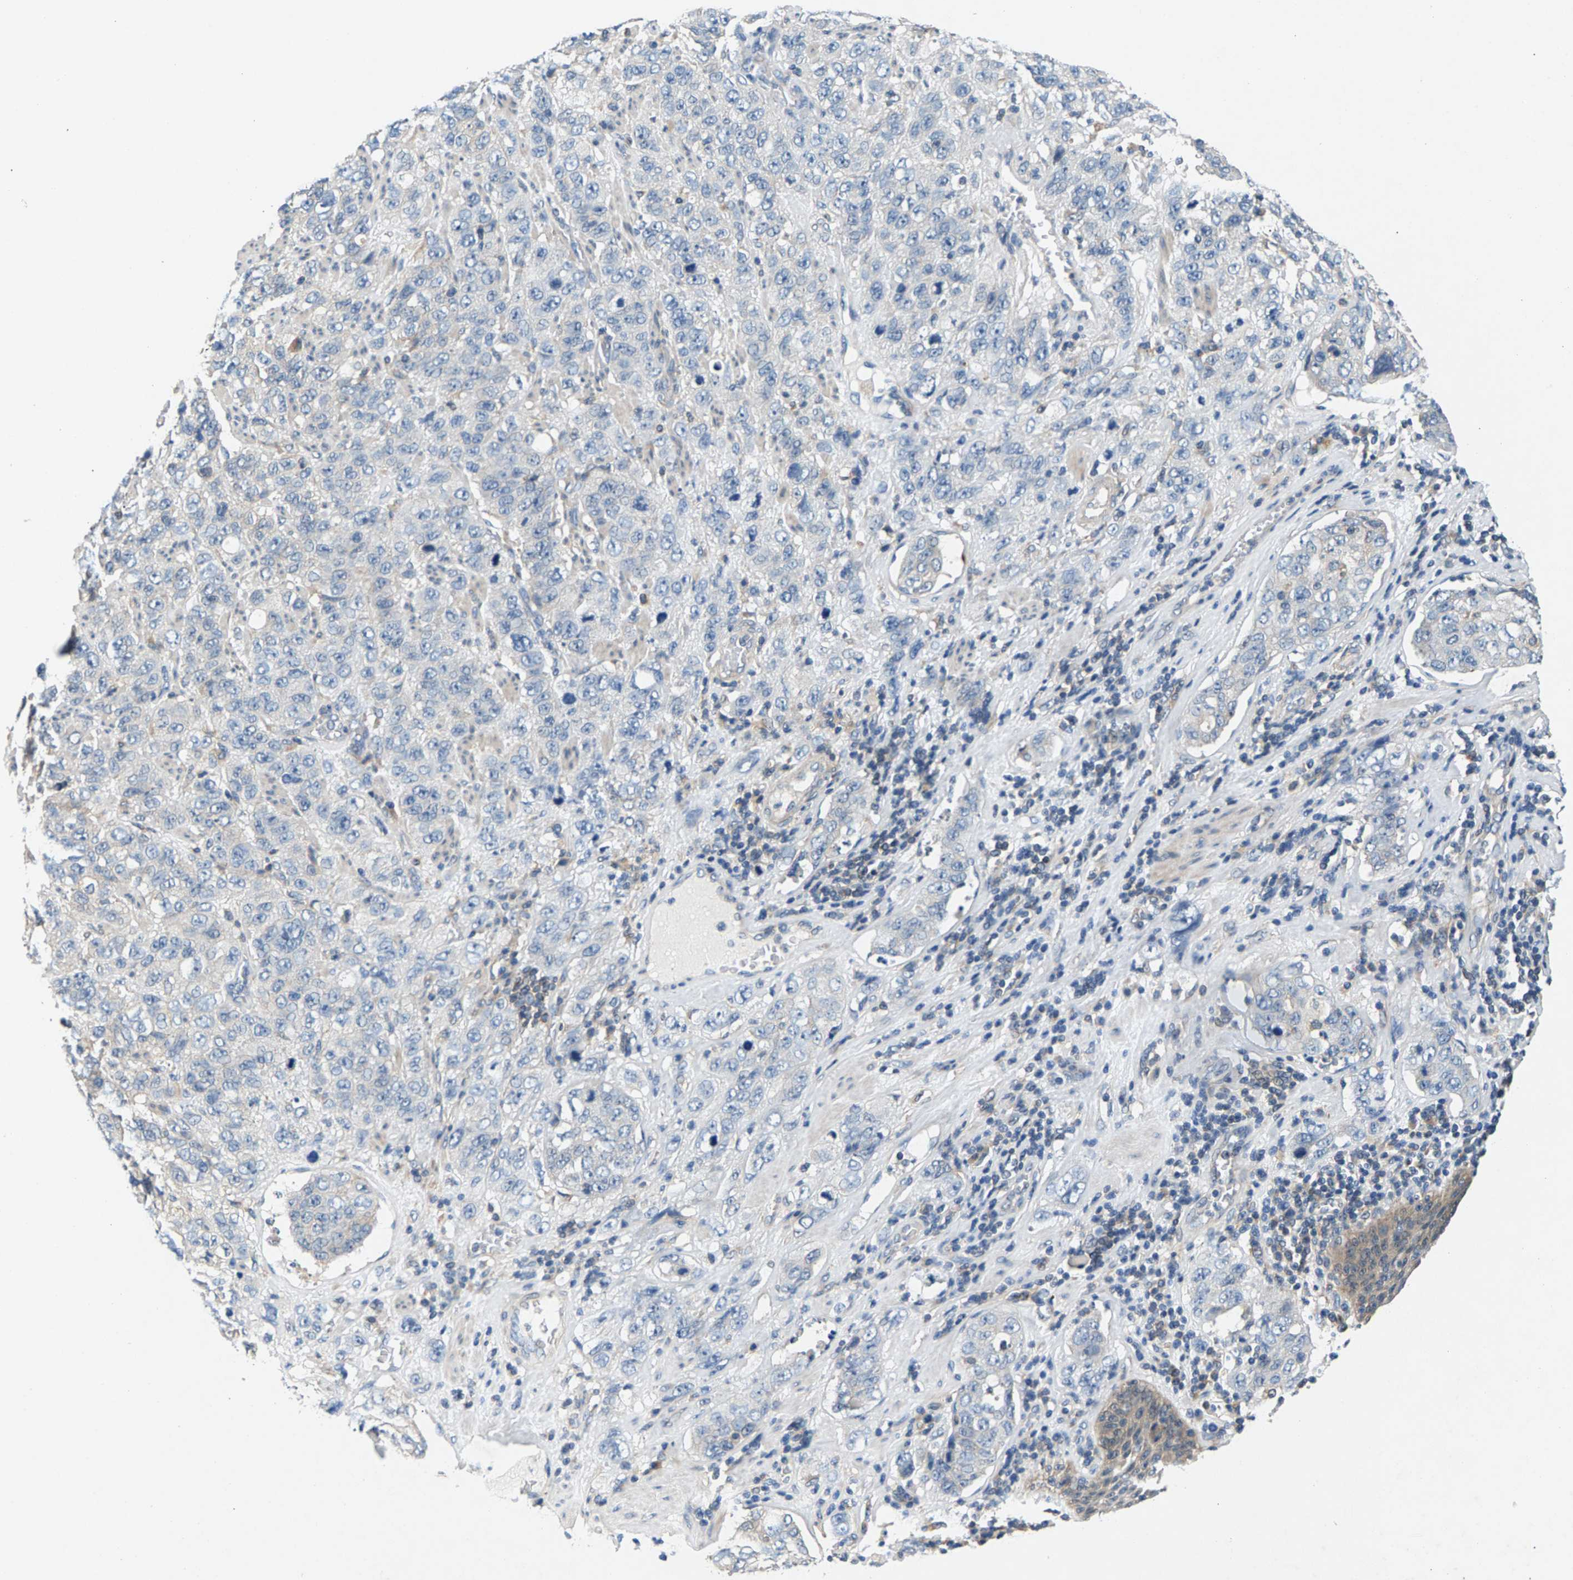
{"staining": {"intensity": "negative", "quantity": "none", "location": "none"}, "tissue": "stomach cancer", "cell_type": "Tumor cells", "image_type": "cancer", "snomed": [{"axis": "morphology", "description": "Adenocarcinoma, NOS"}, {"axis": "topography", "description": "Stomach"}], "caption": "The micrograph shows no significant positivity in tumor cells of stomach cancer (adenocarcinoma). (DAB (3,3'-diaminobenzidine) immunohistochemistry (IHC), high magnification).", "gene": "NT5C", "patient": {"sex": "male", "age": 48}}